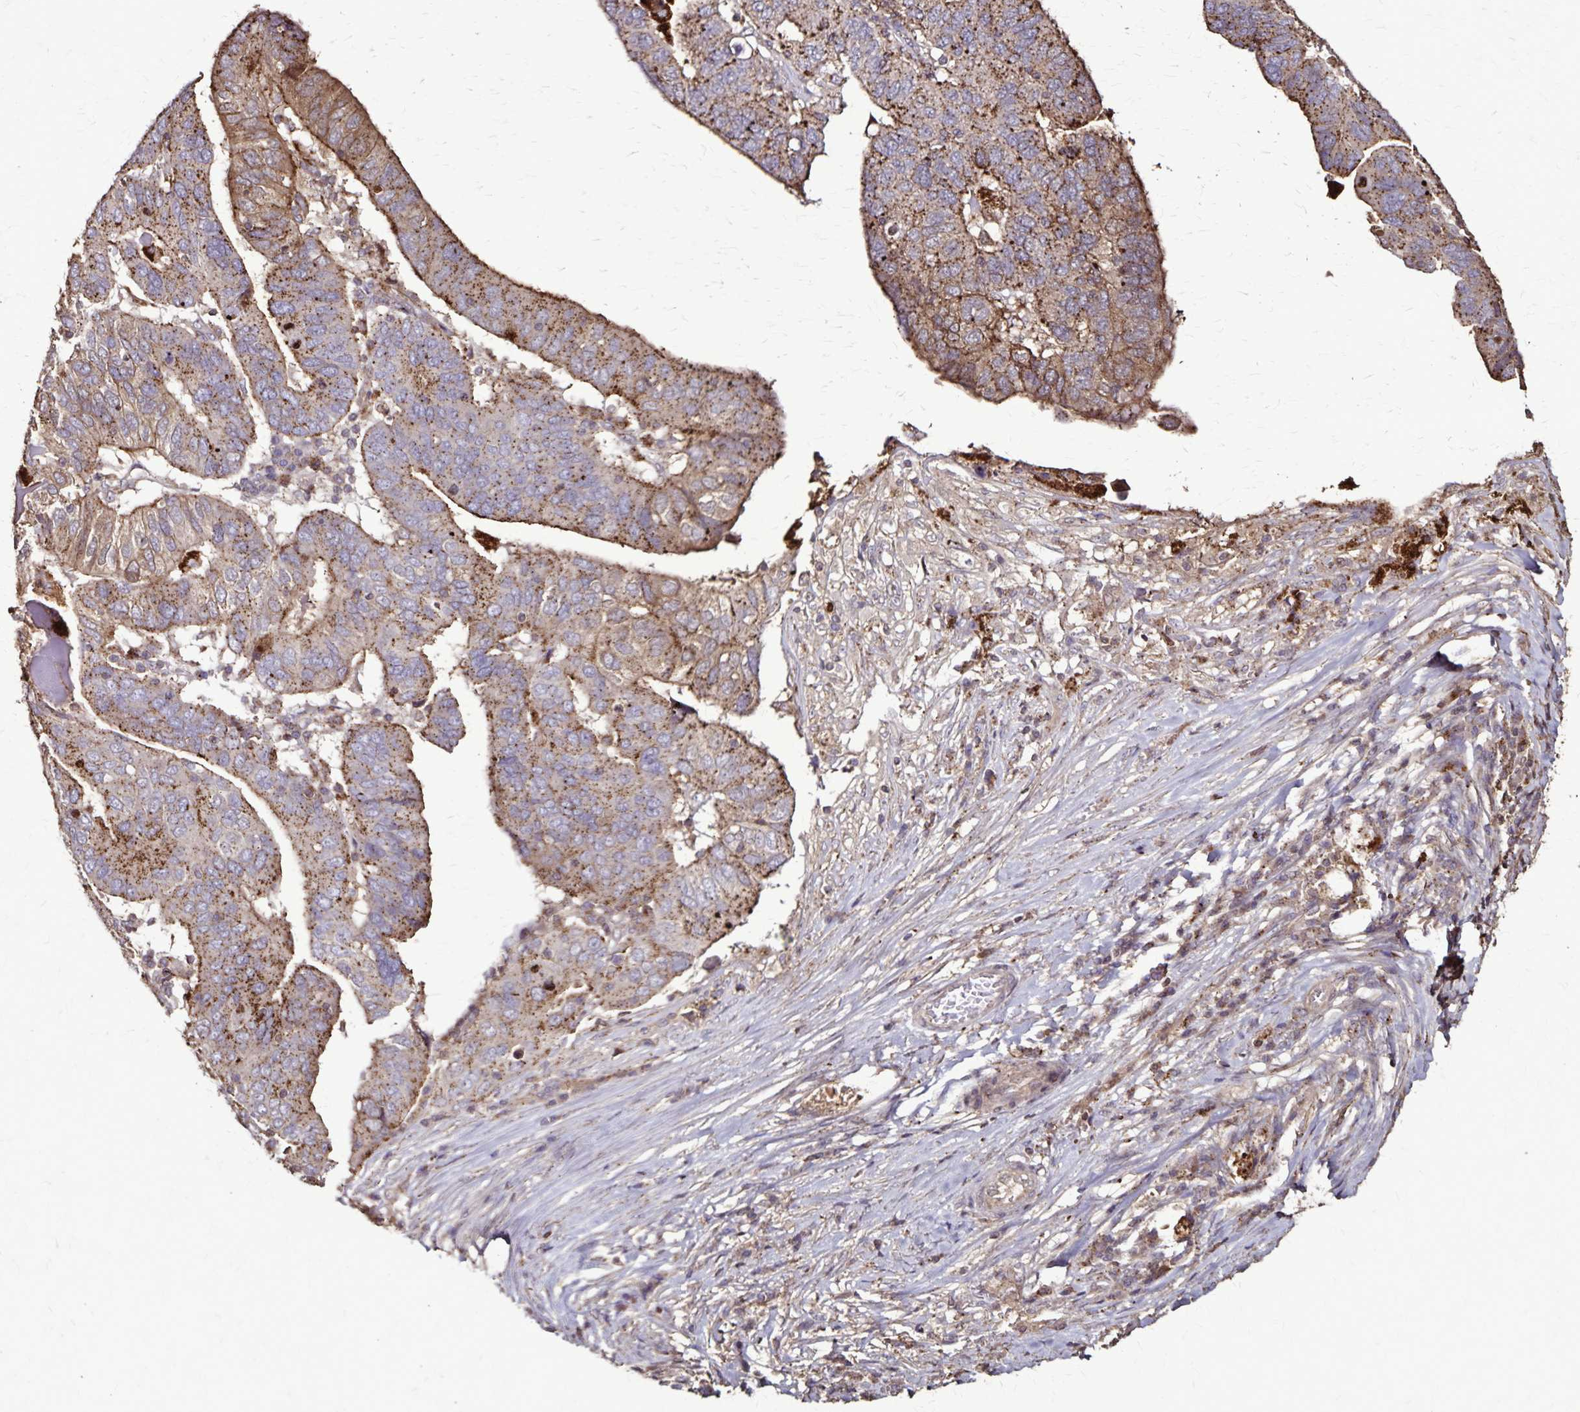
{"staining": {"intensity": "moderate", "quantity": "25%-75%", "location": "cytoplasmic/membranous"}, "tissue": "ovarian cancer", "cell_type": "Tumor cells", "image_type": "cancer", "snomed": [{"axis": "morphology", "description": "Cystadenocarcinoma, serous, NOS"}, {"axis": "topography", "description": "Ovary"}], "caption": "Immunohistochemical staining of human ovarian cancer demonstrates medium levels of moderate cytoplasmic/membranous protein positivity in approximately 25%-75% of tumor cells. (DAB (3,3'-diaminobenzidine) = brown stain, brightfield microscopy at high magnification).", "gene": "CHMP1B", "patient": {"sex": "female", "age": 79}}